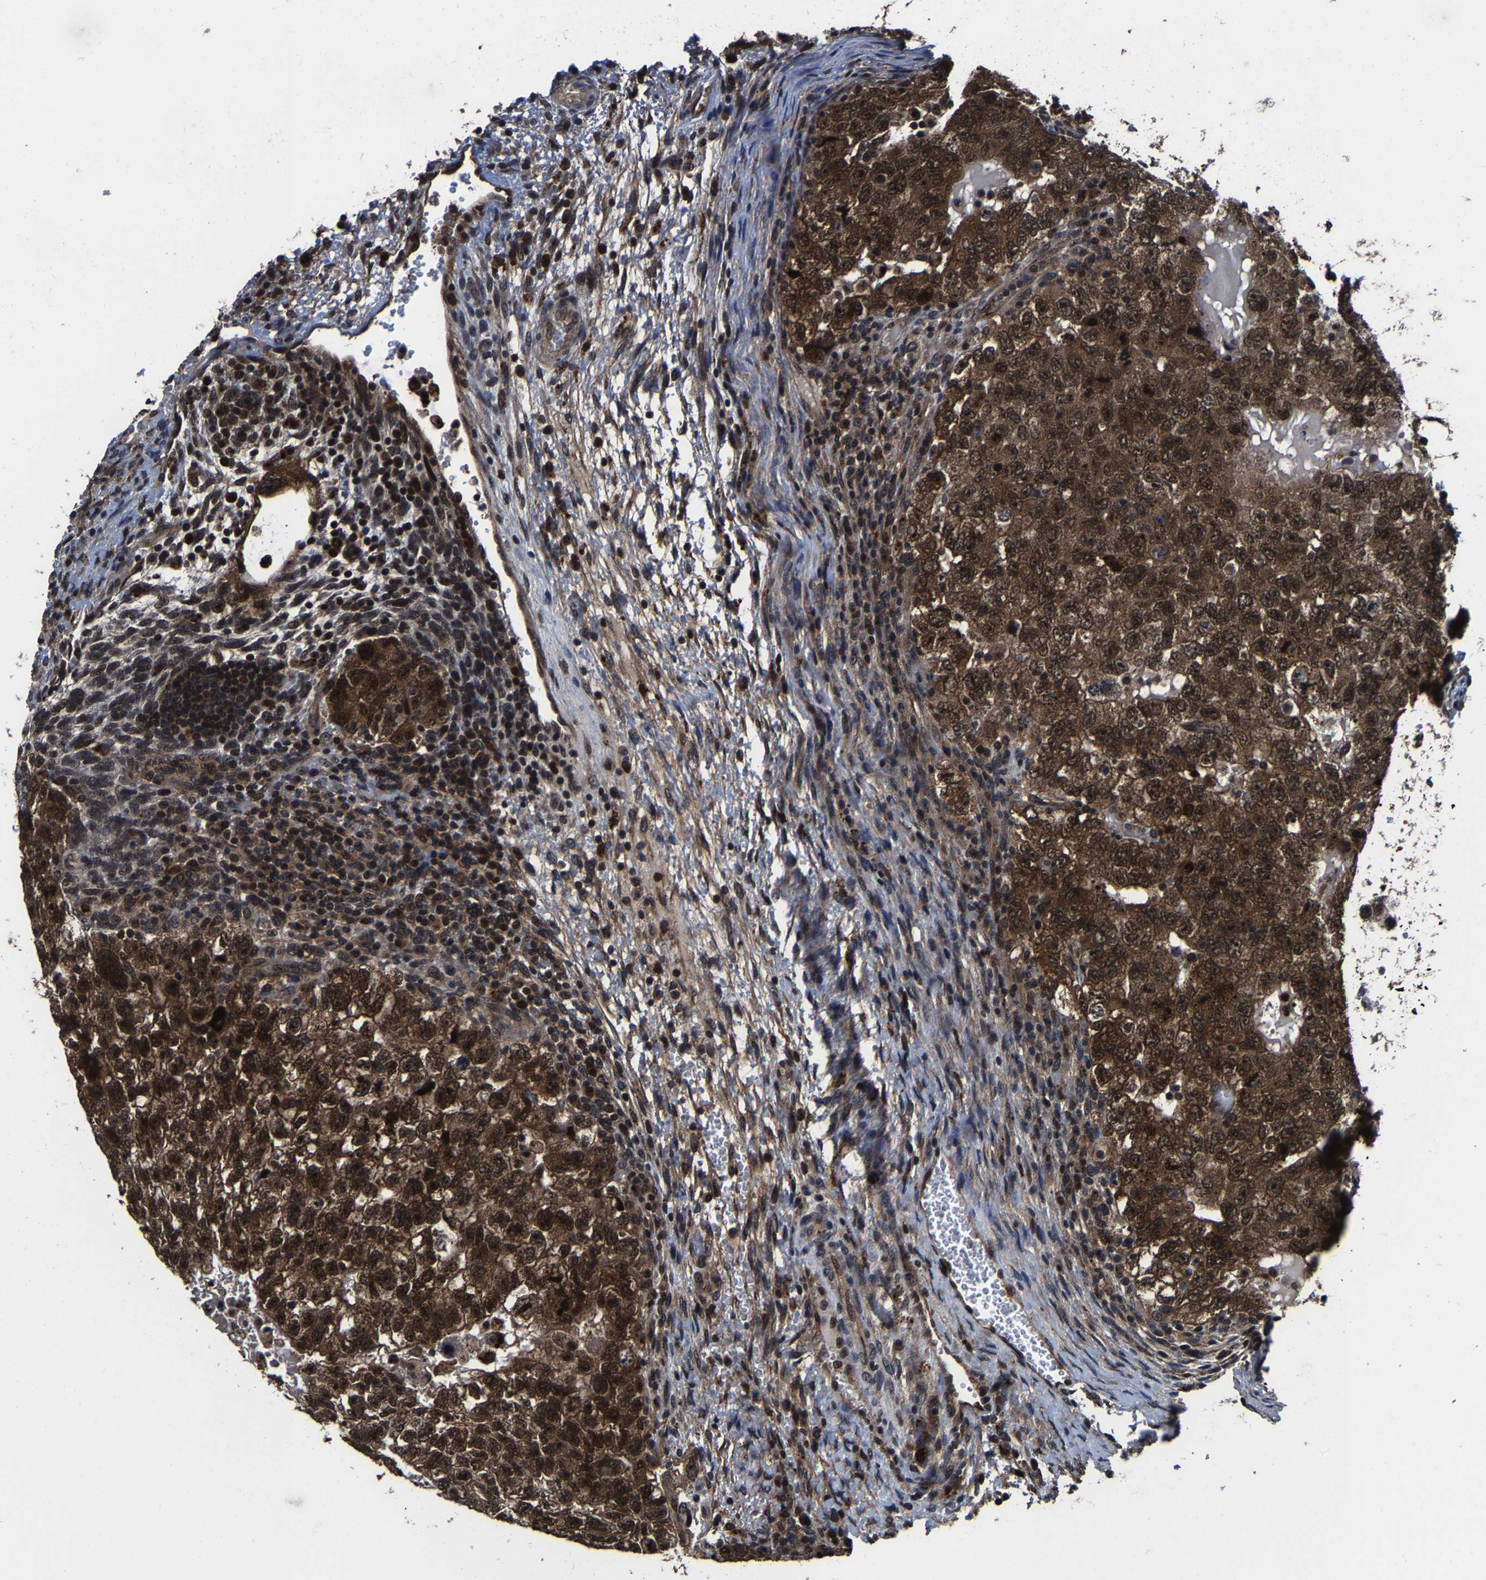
{"staining": {"intensity": "strong", "quantity": ">75%", "location": "cytoplasmic/membranous,nuclear"}, "tissue": "testis cancer", "cell_type": "Tumor cells", "image_type": "cancer", "snomed": [{"axis": "morphology", "description": "Carcinoma, Embryonal, NOS"}, {"axis": "topography", "description": "Testis"}], "caption": "Immunohistochemistry micrograph of neoplastic tissue: human testis cancer stained using immunohistochemistry (IHC) exhibits high levels of strong protein expression localized specifically in the cytoplasmic/membranous and nuclear of tumor cells, appearing as a cytoplasmic/membranous and nuclear brown color.", "gene": "ZCCHC7", "patient": {"sex": "male", "age": 36}}